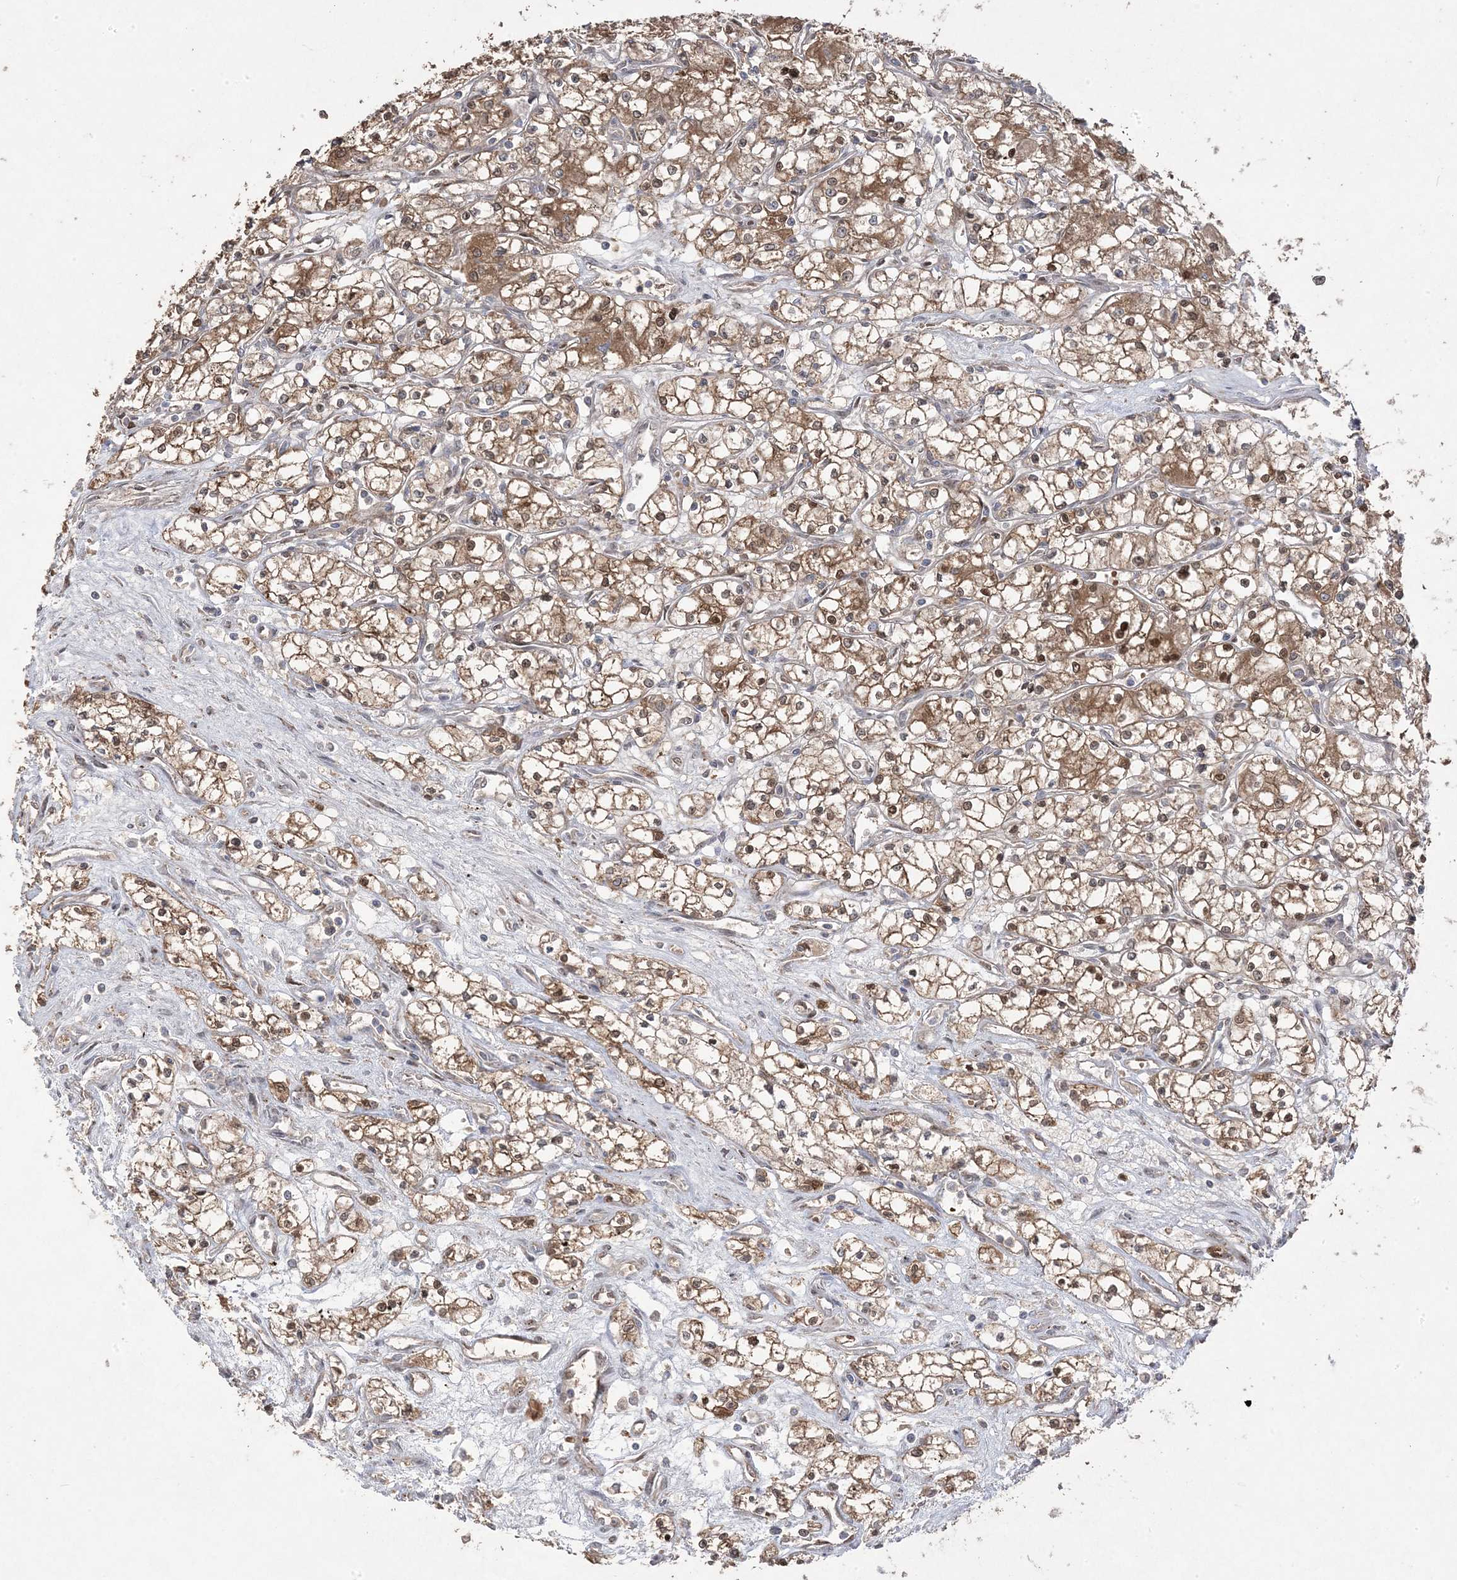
{"staining": {"intensity": "moderate", "quantity": ">75%", "location": "cytoplasmic/membranous,nuclear"}, "tissue": "renal cancer", "cell_type": "Tumor cells", "image_type": "cancer", "snomed": [{"axis": "morphology", "description": "Adenocarcinoma, NOS"}, {"axis": "topography", "description": "Kidney"}], "caption": "DAB immunohistochemical staining of renal cancer (adenocarcinoma) reveals moderate cytoplasmic/membranous and nuclear protein positivity in approximately >75% of tumor cells. (Brightfield microscopy of DAB IHC at high magnification).", "gene": "PPOX", "patient": {"sex": "male", "age": 59}}